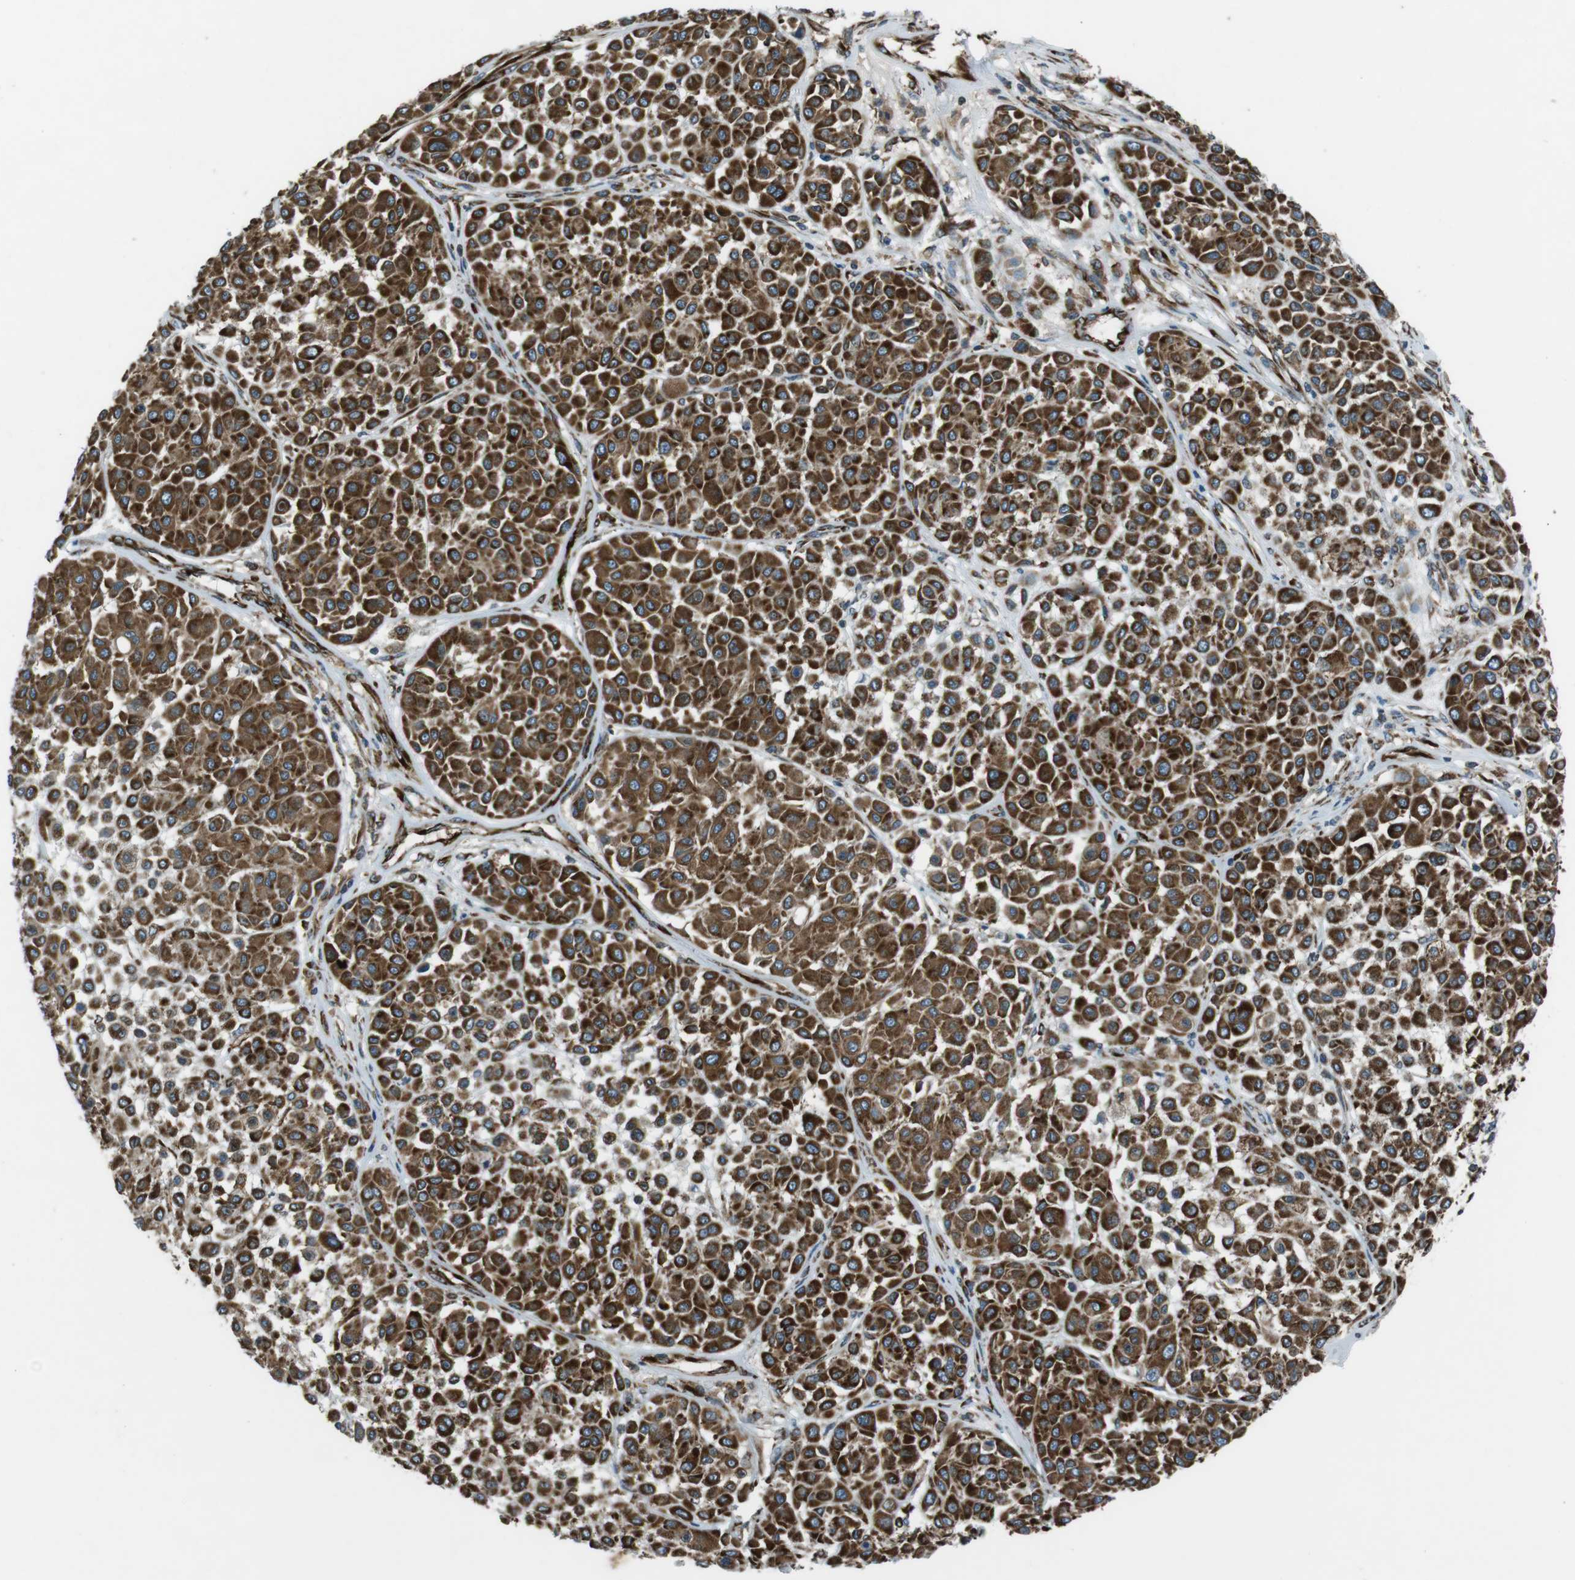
{"staining": {"intensity": "strong", "quantity": ">75%", "location": "cytoplasmic/membranous"}, "tissue": "melanoma", "cell_type": "Tumor cells", "image_type": "cancer", "snomed": [{"axis": "morphology", "description": "Malignant melanoma, Metastatic site"}, {"axis": "topography", "description": "Soft tissue"}], "caption": "Strong cytoplasmic/membranous expression for a protein is seen in approximately >75% of tumor cells of malignant melanoma (metastatic site) using immunohistochemistry (IHC).", "gene": "KTN1", "patient": {"sex": "male", "age": 41}}